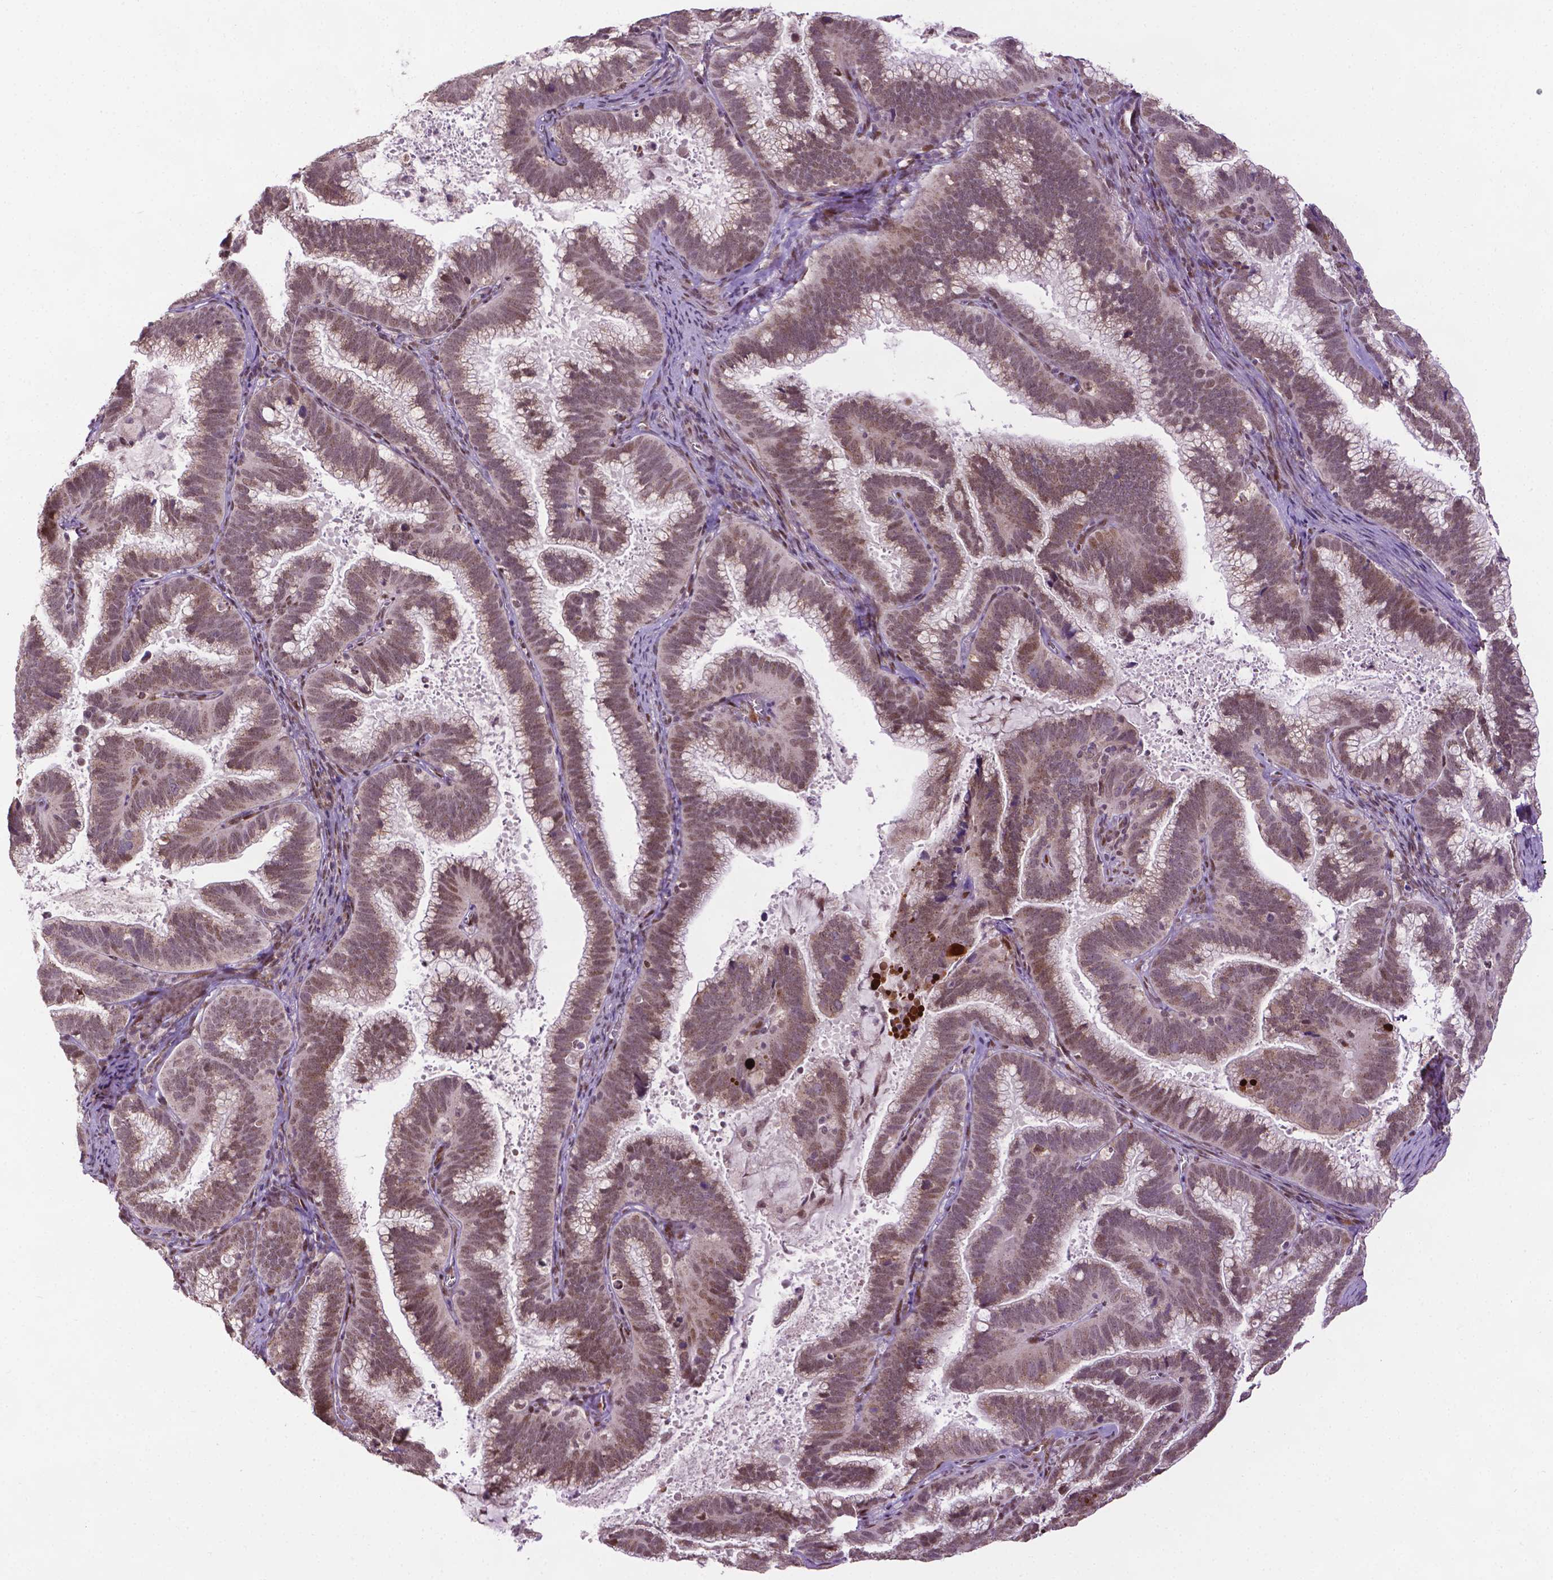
{"staining": {"intensity": "moderate", "quantity": ">75%", "location": "nuclear"}, "tissue": "cervical cancer", "cell_type": "Tumor cells", "image_type": "cancer", "snomed": [{"axis": "morphology", "description": "Adenocarcinoma, NOS"}, {"axis": "topography", "description": "Cervix"}], "caption": "An image showing moderate nuclear expression in about >75% of tumor cells in cervical cancer (adenocarcinoma), as visualized by brown immunohistochemical staining.", "gene": "ZNF41", "patient": {"sex": "female", "age": 61}}